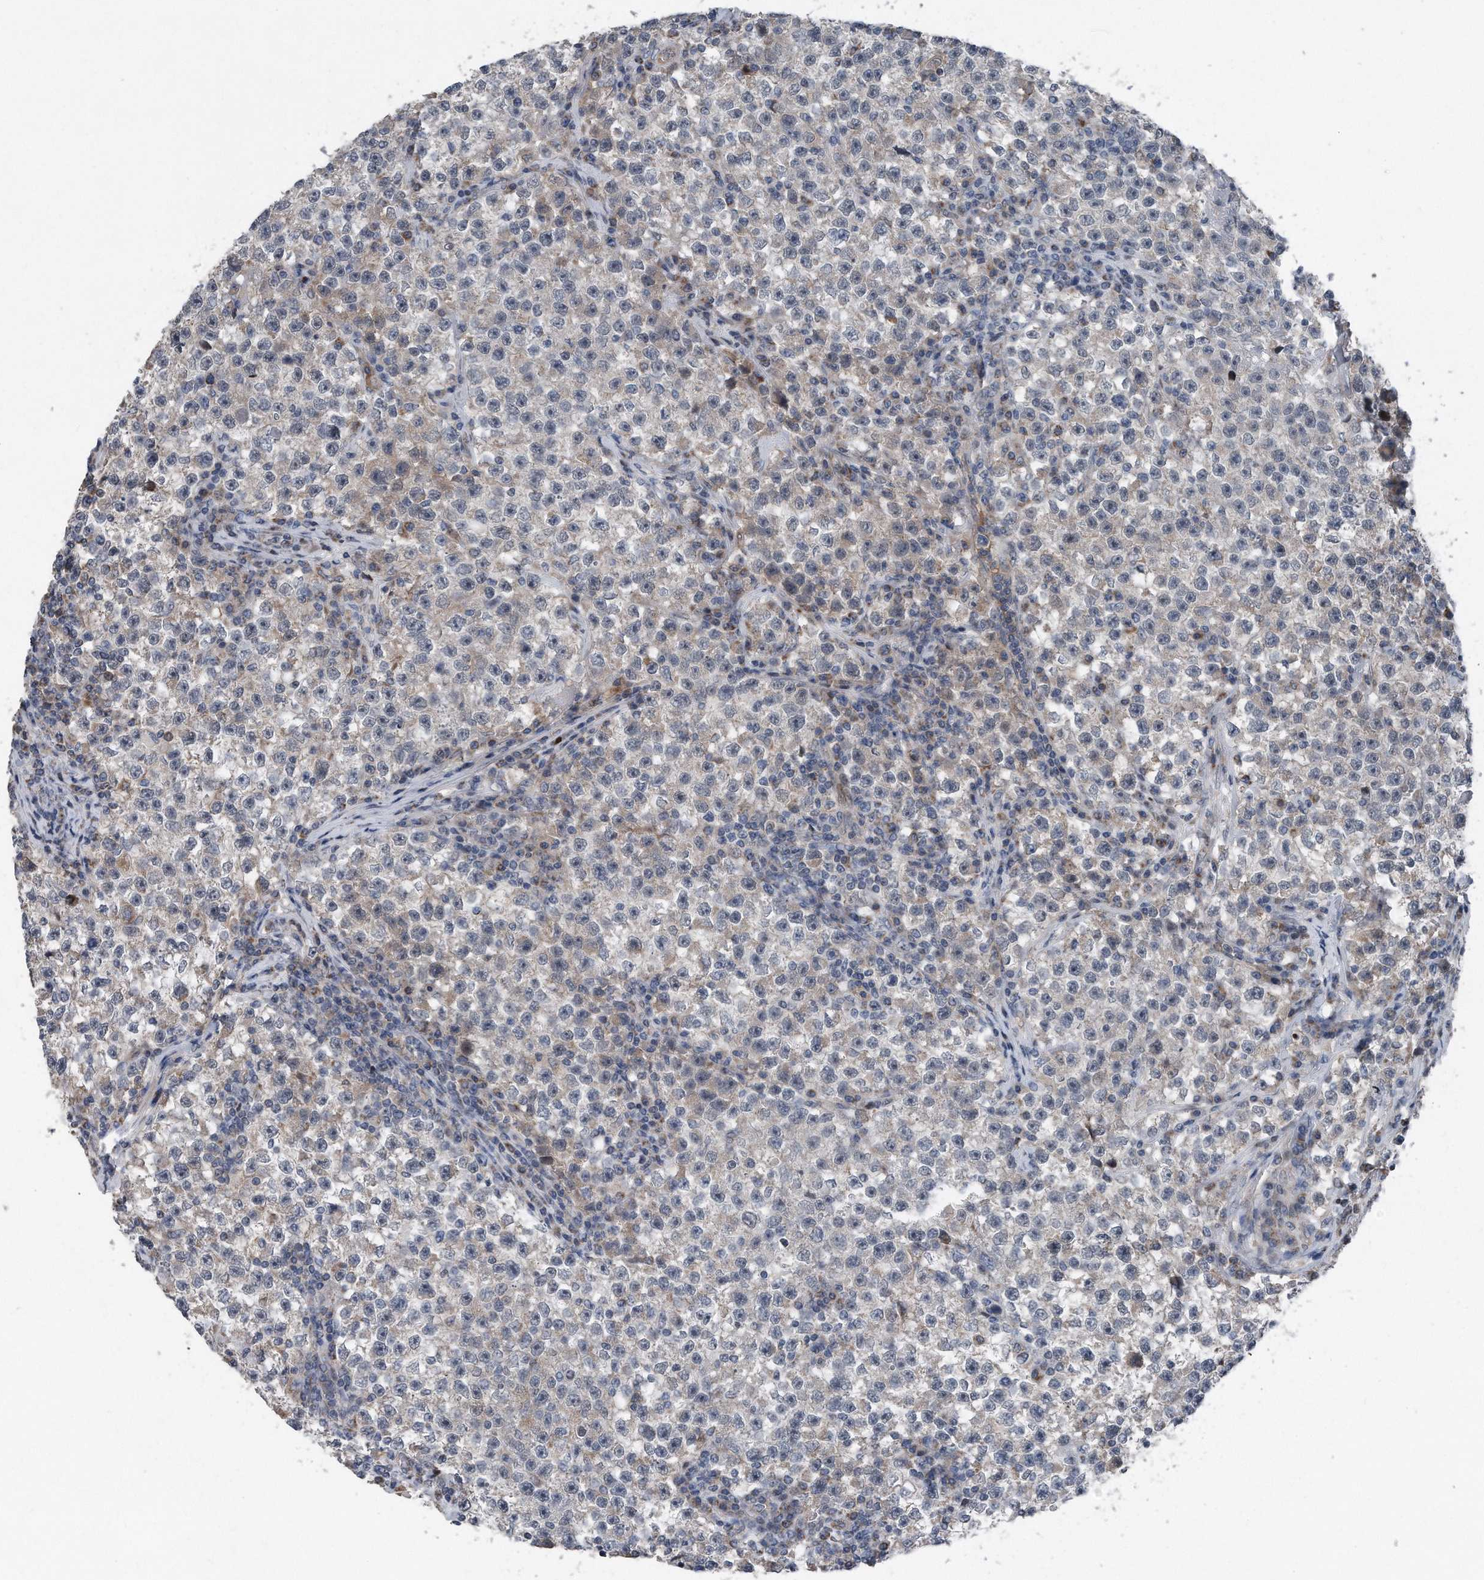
{"staining": {"intensity": "weak", "quantity": "<25%", "location": "cytoplasmic/membranous,nuclear"}, "tissue": "testis cancer", "cell_type": "Tumor cells", "image_type": "cancer", "snomed": [{"axis": "morphology", "description": "Seminoma, NOS"}, {"axis": "topography", "description": "Testis"}], "caption": "Immunohistochemical staining of human testis seminoma shows no significant staining in tumor cells.", "gene": "DST", "patient": {"sex": "male", "age": 22}}